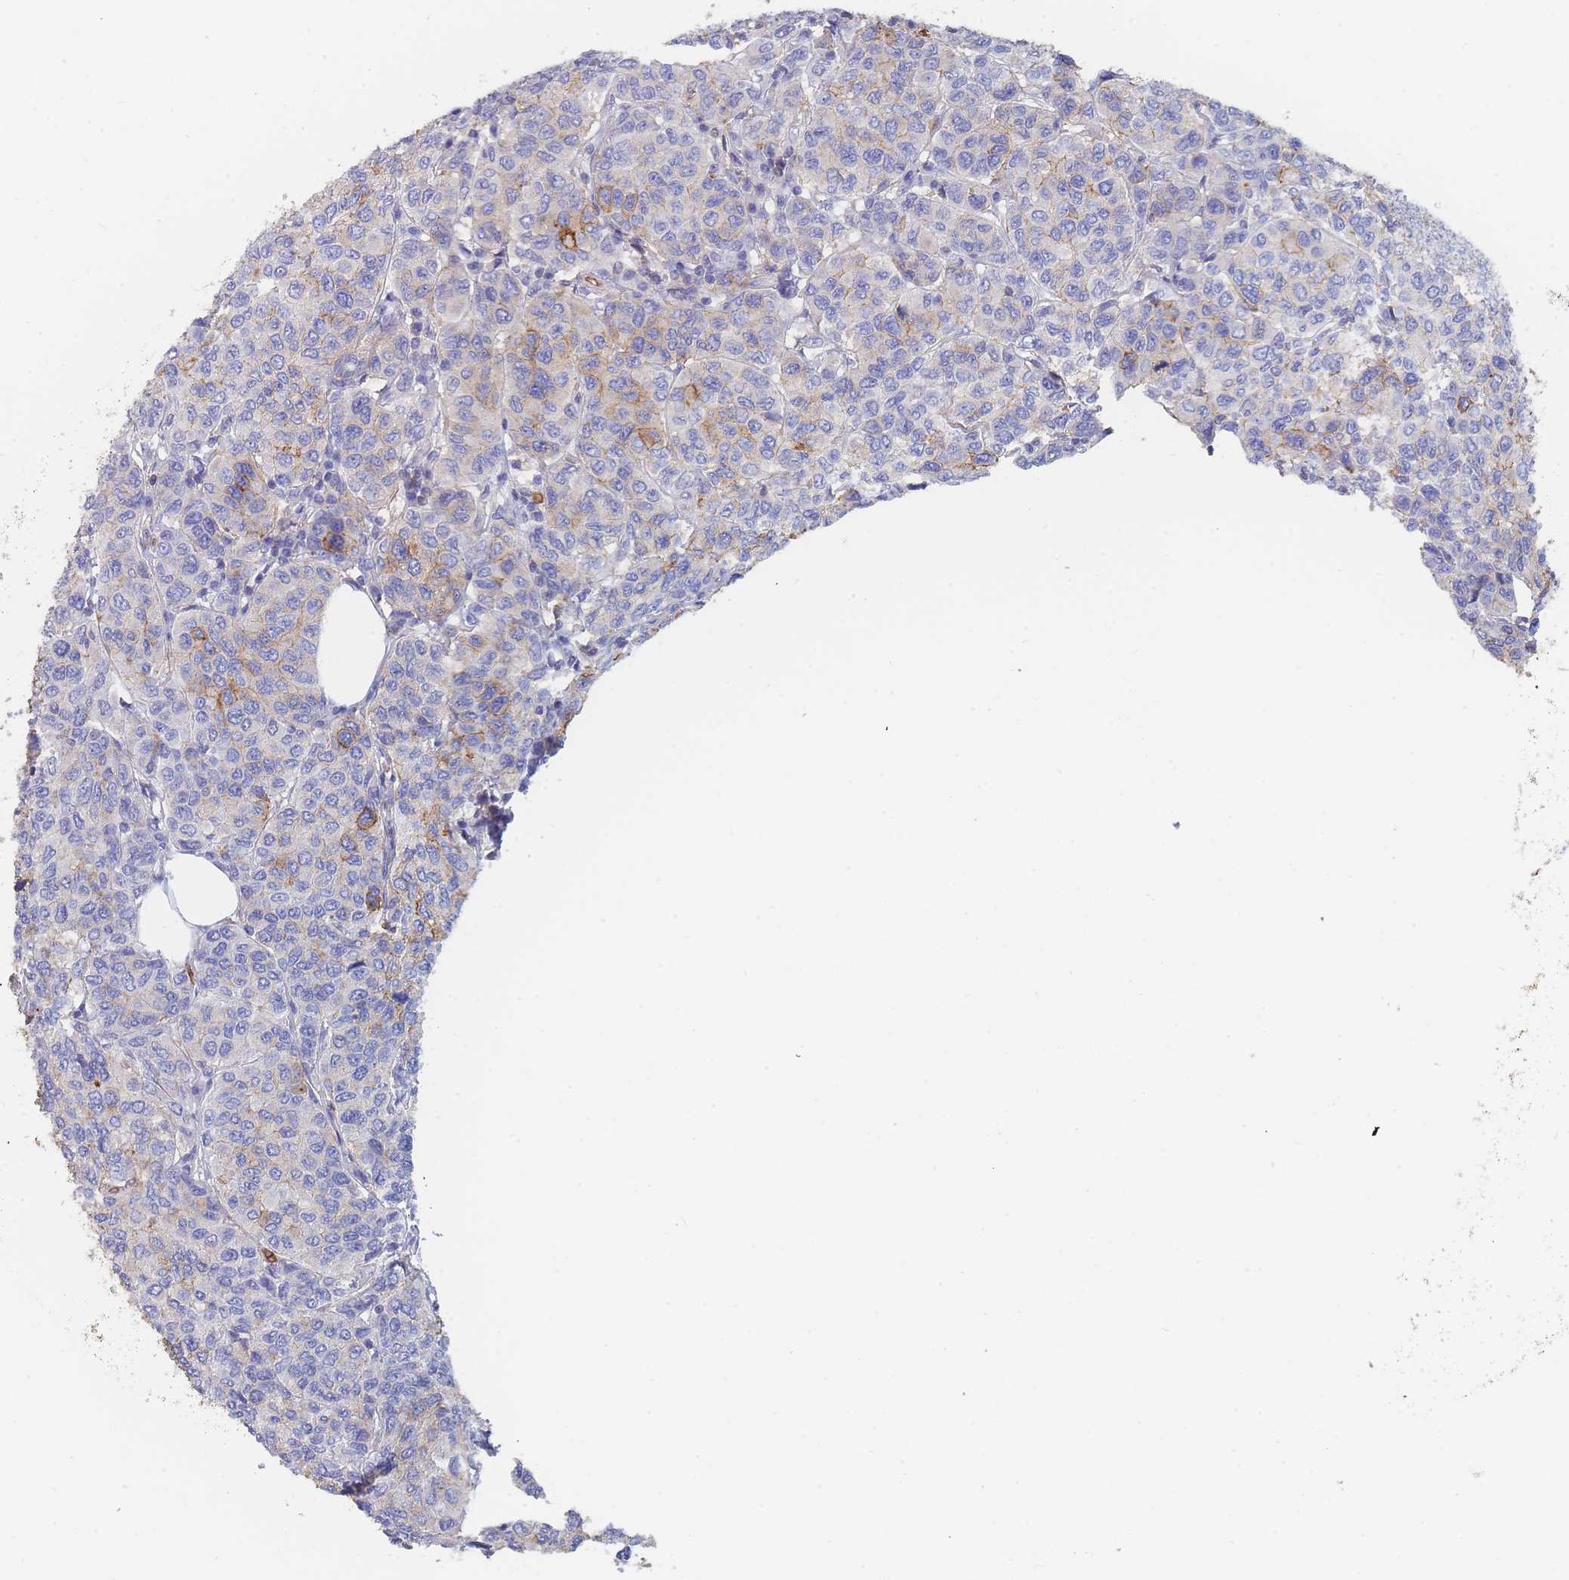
{"staining": {"intensity": "moderate", "quantity": "<25%", "location": "cytoplasmic/membranous"}, "tissue": "breast cancer", "cell_type": "Tumor cells", "image_type": "cancer", "snomed": [{"axis": "morphology", "description": "Duct carcinoma"}, {"axis": "topography", "description": "Breast"}], "caption": "The micrograph displays staining of invasive ductal carcinoma (breast), revealing moderate cytoplasmic/membranous protein staining (brown color) within tumor cells.", "gene": "SLC2A1", "patient": {"sex": "female", "age": 55}}